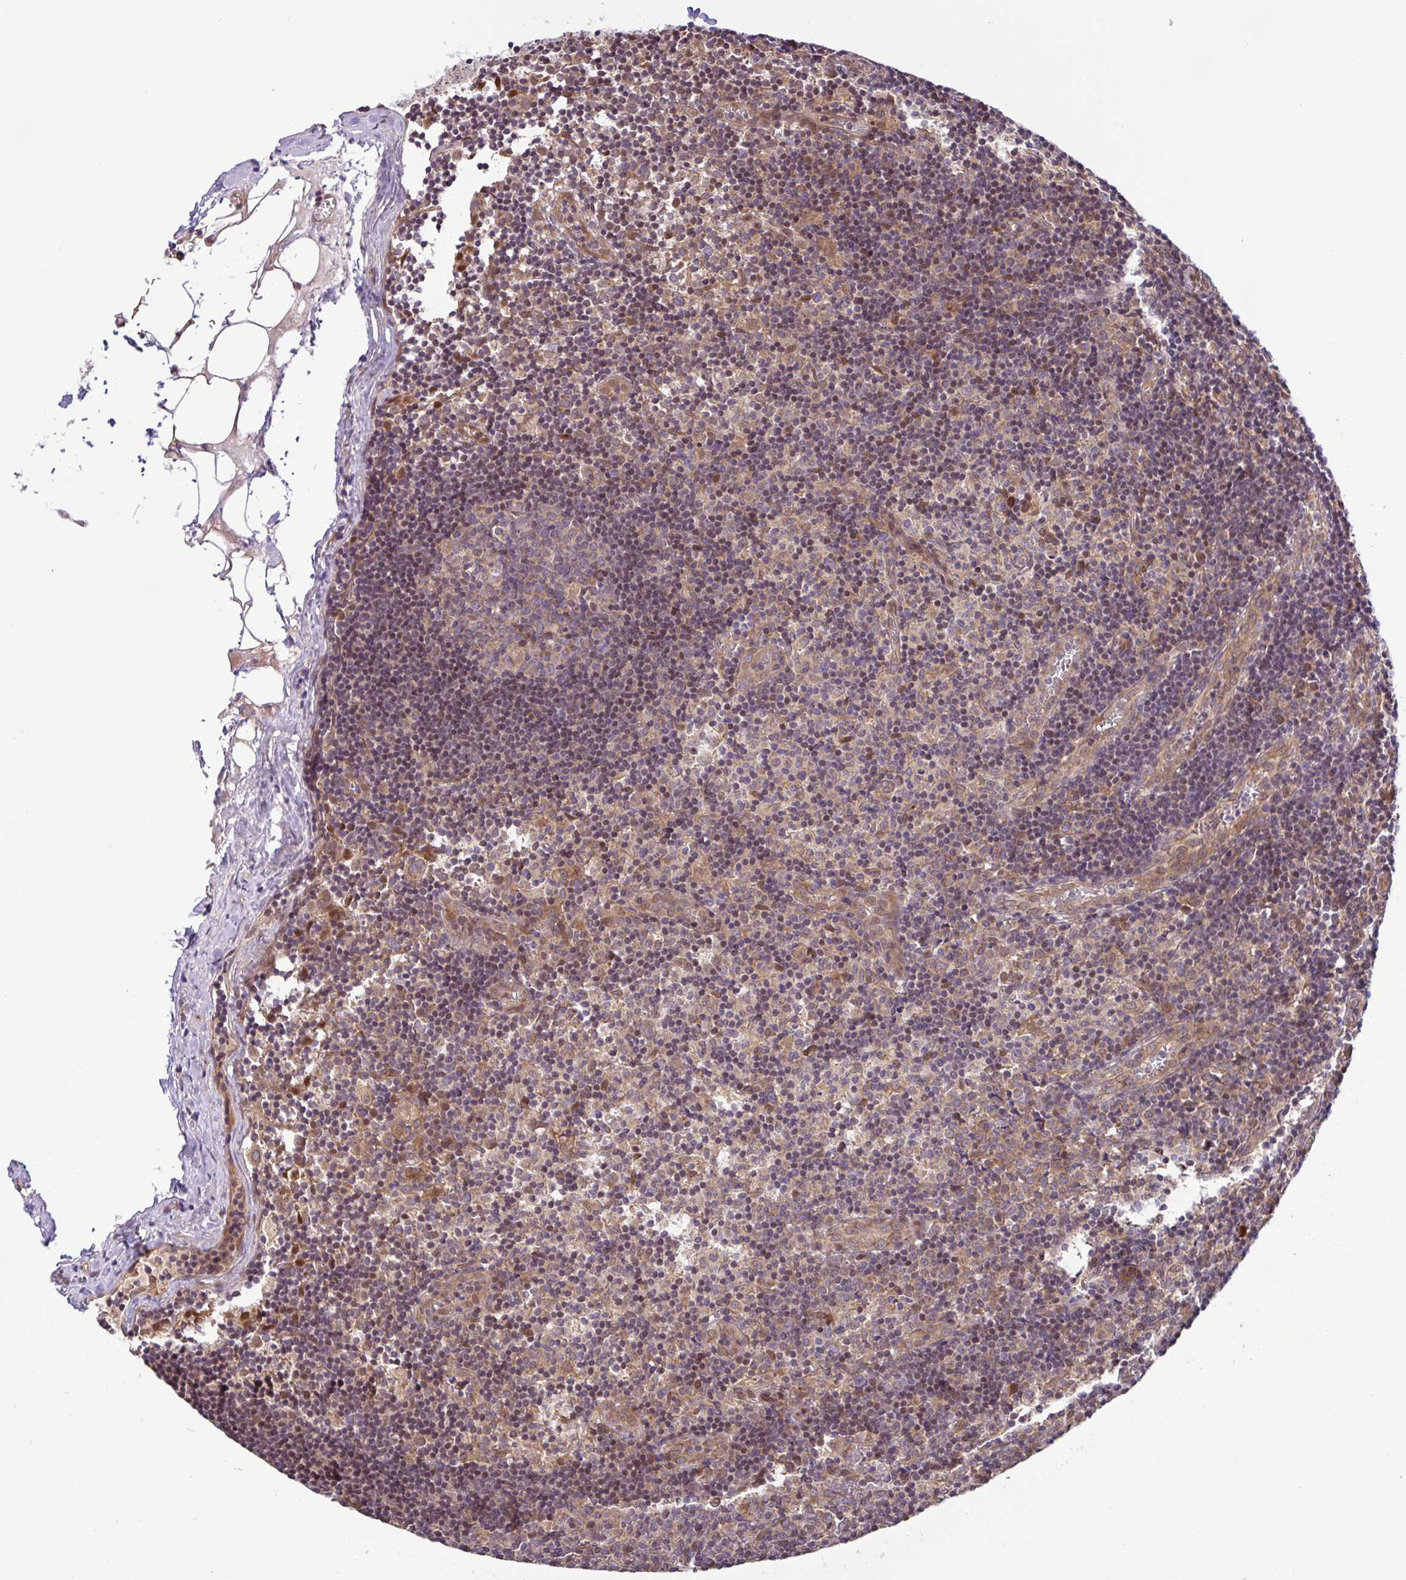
{"staining": {"intensity": "weak", "quantity": ">75%", "location": "cytoplasmic/membranous"}, "tissue": "lymph node", "cell_type": "Germinal center cells", "image_type": "normal", "snomed": [{"axis": "morphology", "description": "Normal tissue, NOS"}, {"axis": "topography", "description": "Lymph node"}], "caption": "This histopathology image shows benign lymph node stained with immunohistochemistry (IHC) to label a protein in brown. The cytoplasmic/membranous of germinal center cells show weak positivity for the protein. Nuclei are counter-stained blue.", "gene": "UBE4A", "patient": {"sex": "female", "age": 45}}